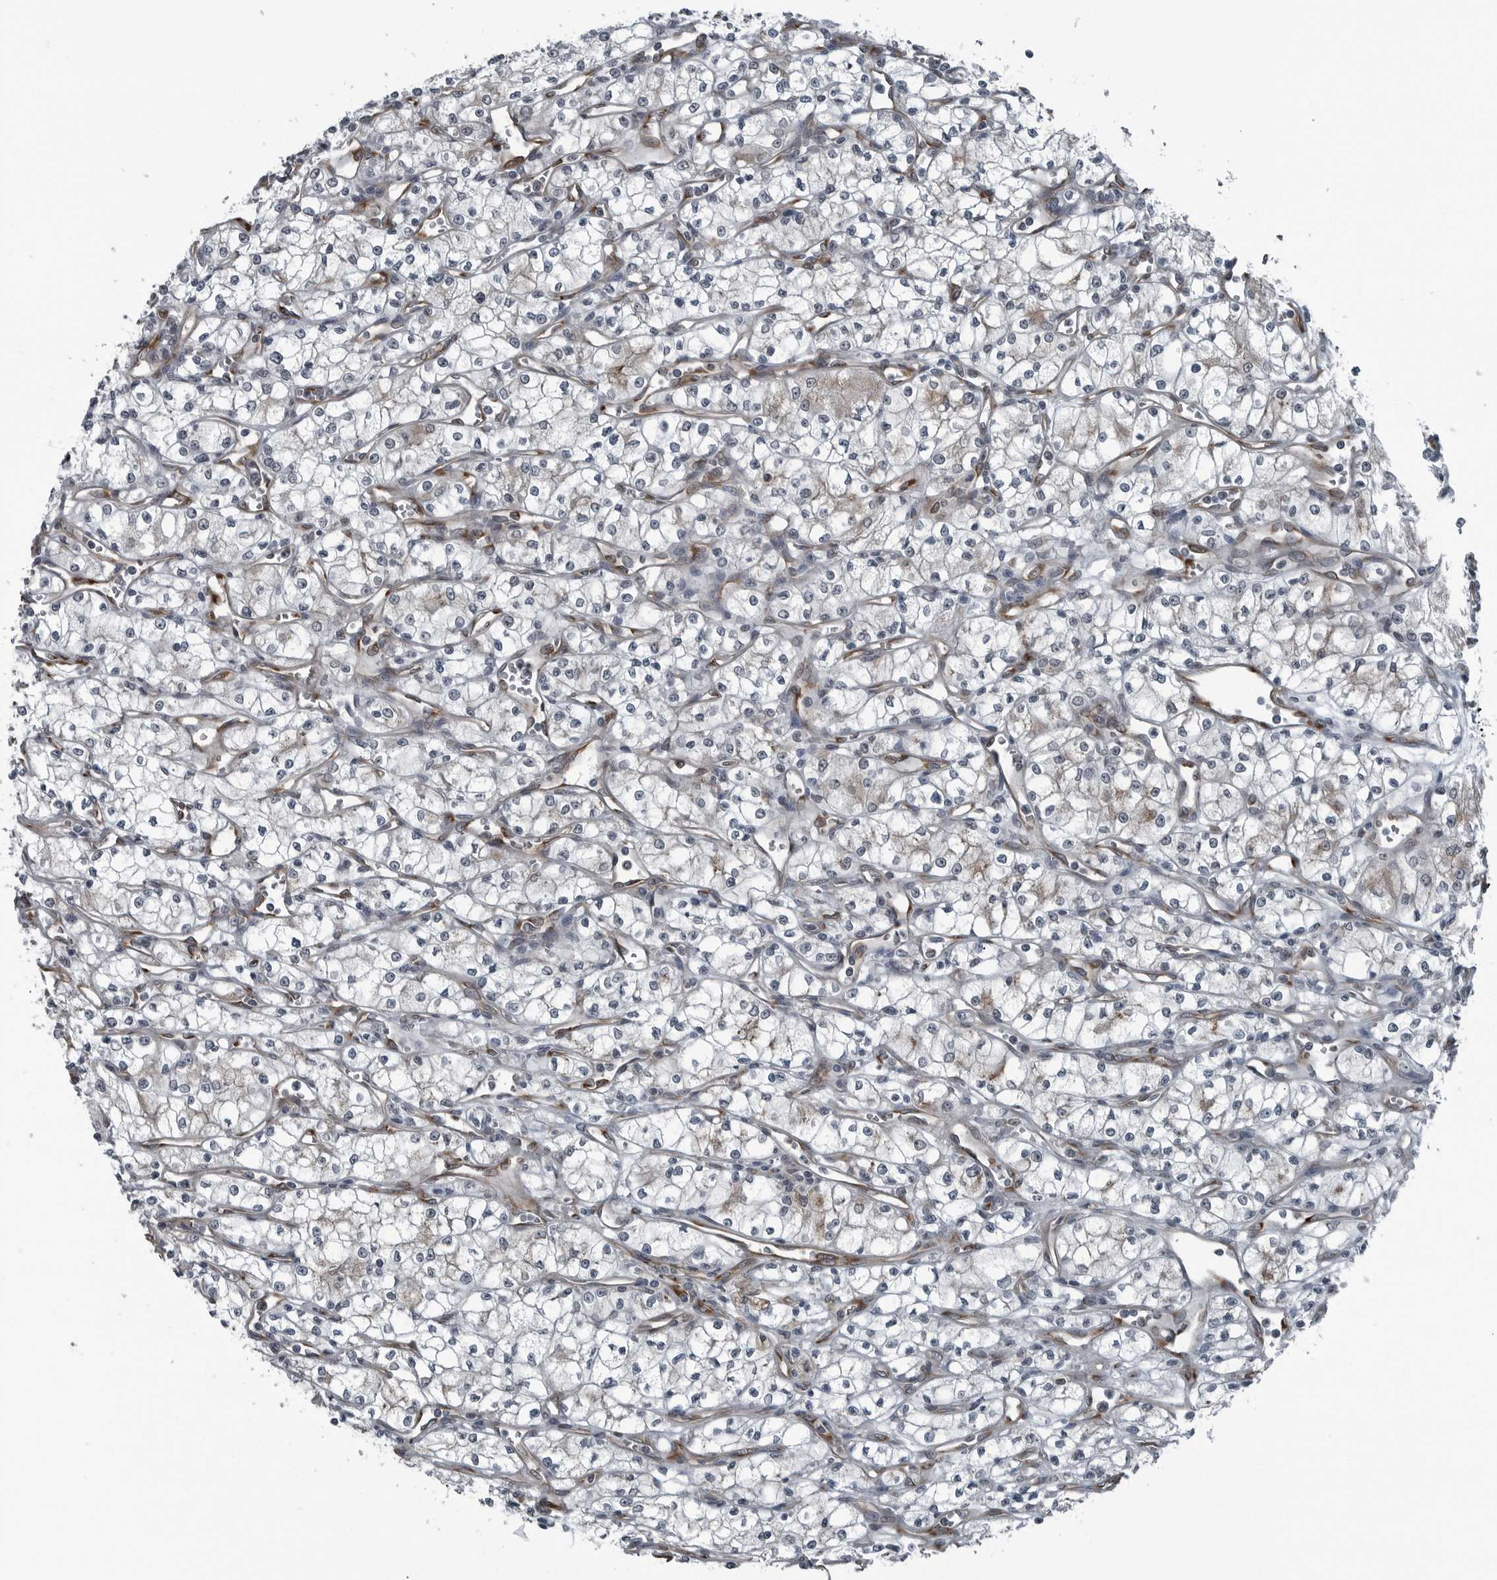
{"staining": {"intensity": "negative", "quantity": "none", "location": "none"}, "tissue": "renal cancer", "cell_type": "Tumor cells", "image_type": "cancer", "snomed": [{"axis": "morphology", "description": "Adenocarcinoma, NOS"}, {"axis": "topography", "description": "Kidney"}], "caption": "Tumor cells are negative for protein expression in human renal cancer.", "gene": "CEP85", "patient": {"sex": "male", "age": 59}}